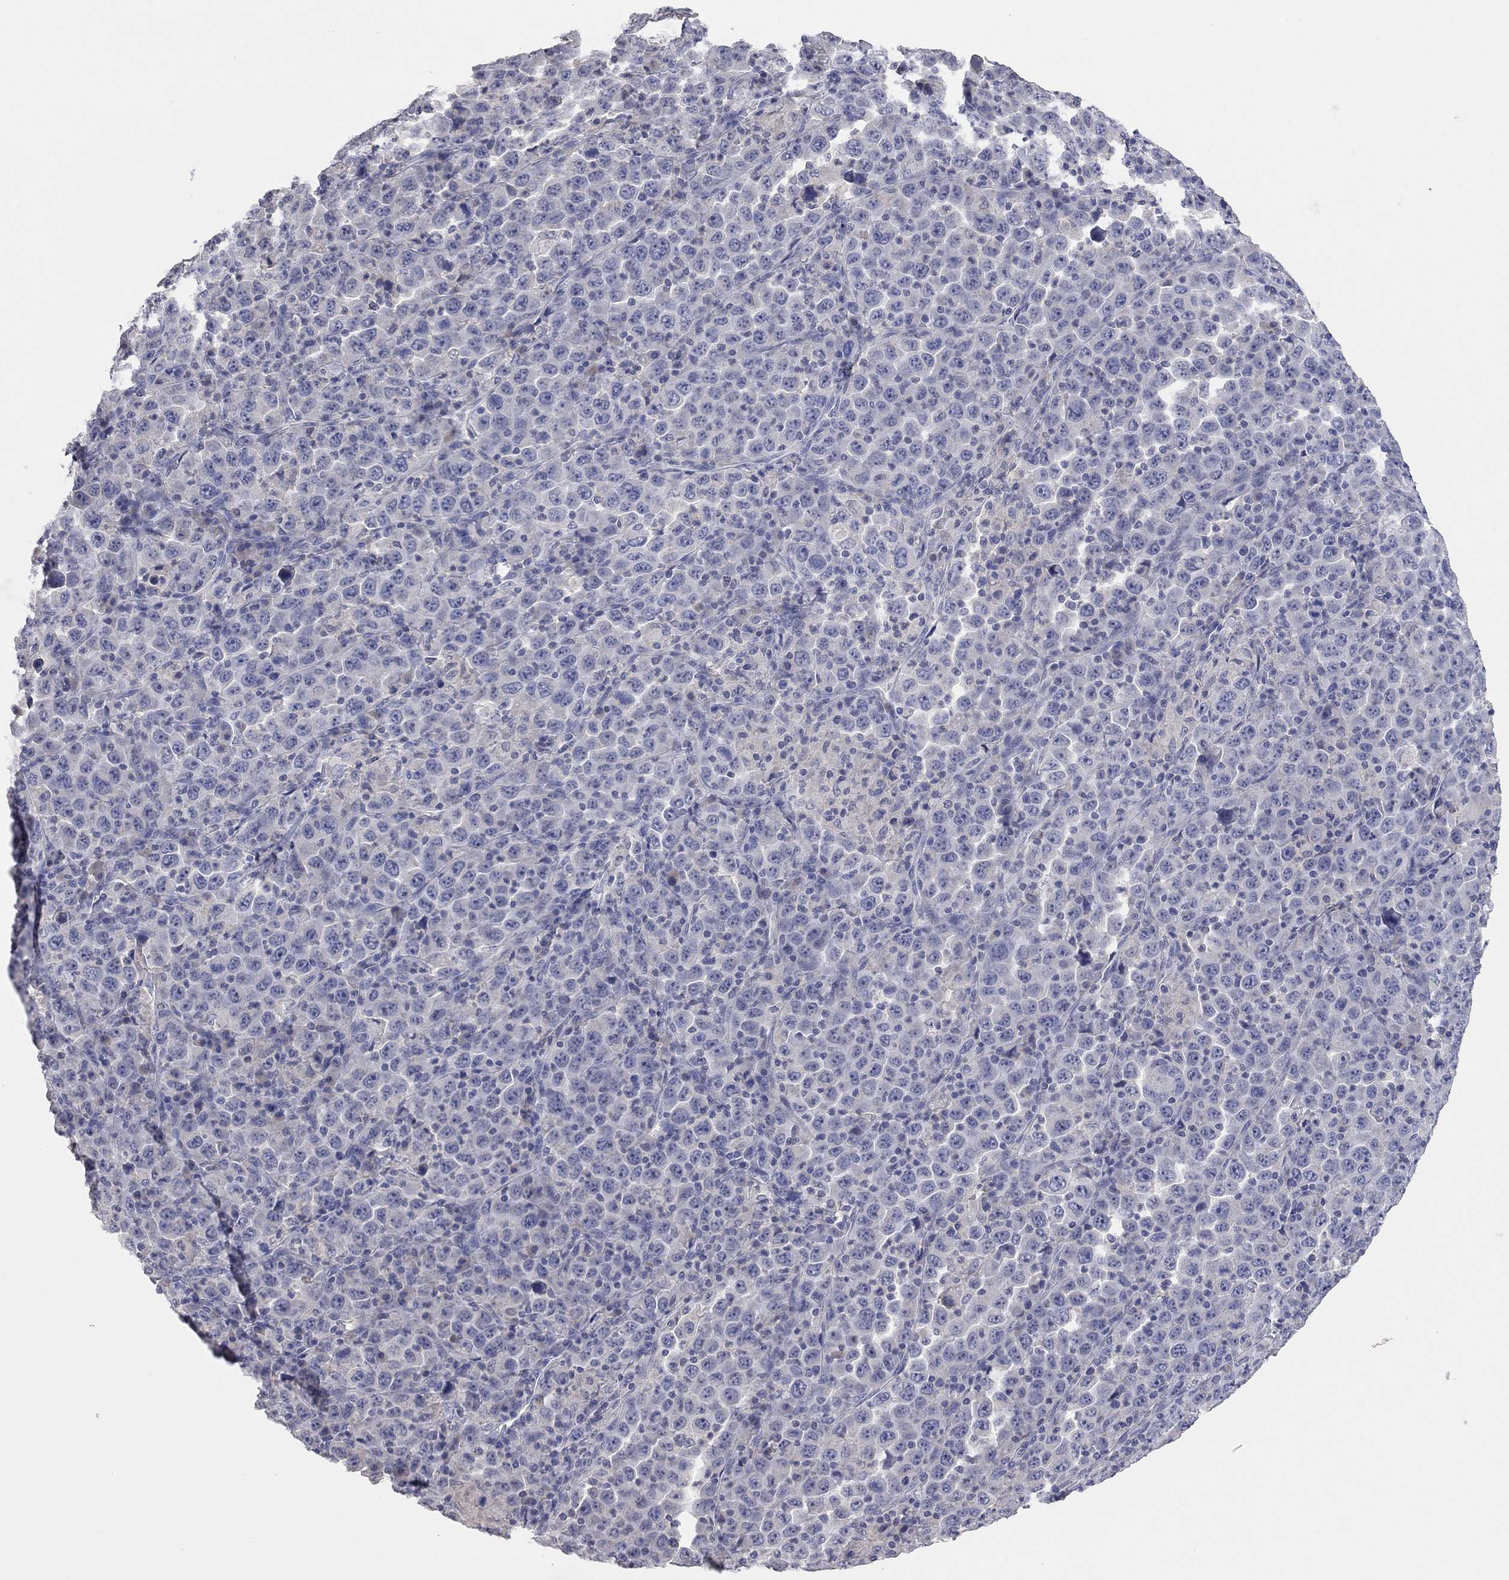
{"staining": {"intensity": "negative", "quantity": "none", "location": "none"}, "tissue": "stomach cancer", "cell_type": "Tumor cells", "image_type": "cancer", "snomed": [{"axis": "morphology", "description": "Normal tissue, NOS"}, {"axis": "morphology", "description": "Adenocarcinoma, NOS"}, {"axis": "topography", "description": "Stomach, upper"}, {"axis": "topography", "description": "Stomach"}], "caption": "Stomach cancer (adenocarcinoma) stained for a protein using immunohistochemistry (IHC) shows no positivity tumor cells.", "gene": "MMP13", "patient": {"sex": "male", "age": 59}}